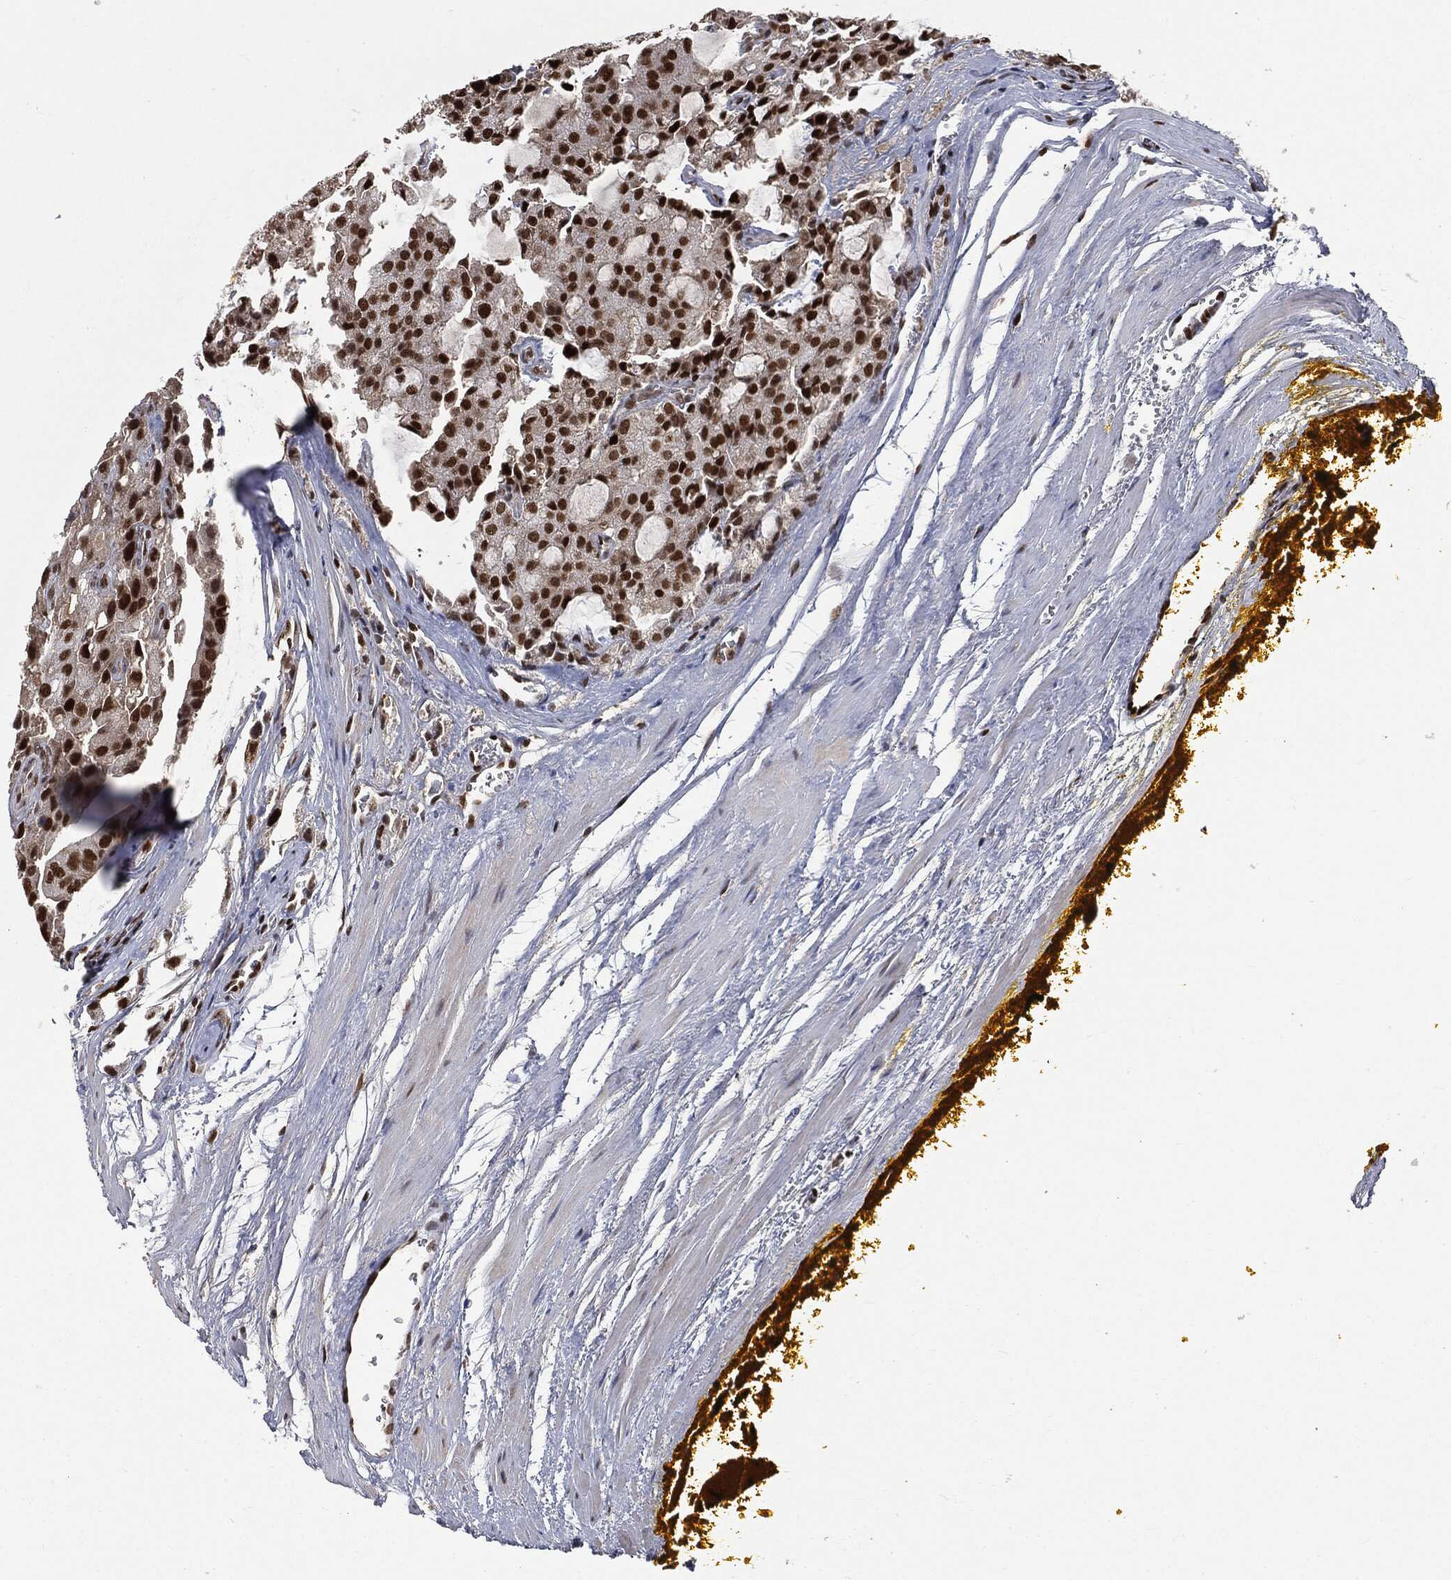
{"staining": {"intensity": "strong", "quantity": ">75%", "location": "nuclear"}, "tissue": "prostate cancer", "cell_type": "Tumor cells", "image_type": "cancer", "snomed": [{"axis": "morphology", "description": "Adenocarcinoma, NOS"}, {"axis": "topography", "description": "Prostate and seminal vesicle, NOS"}, {"axis": "topography", "description": "Prostate"}], "caption": "This micrograph reveals IHC staining of adenocarcinoma (prostate), with high strong nuclear expression in about >75% of tumor cells.", "gene": "DPH2", "patient": {"sex": "male", "age": 67}}